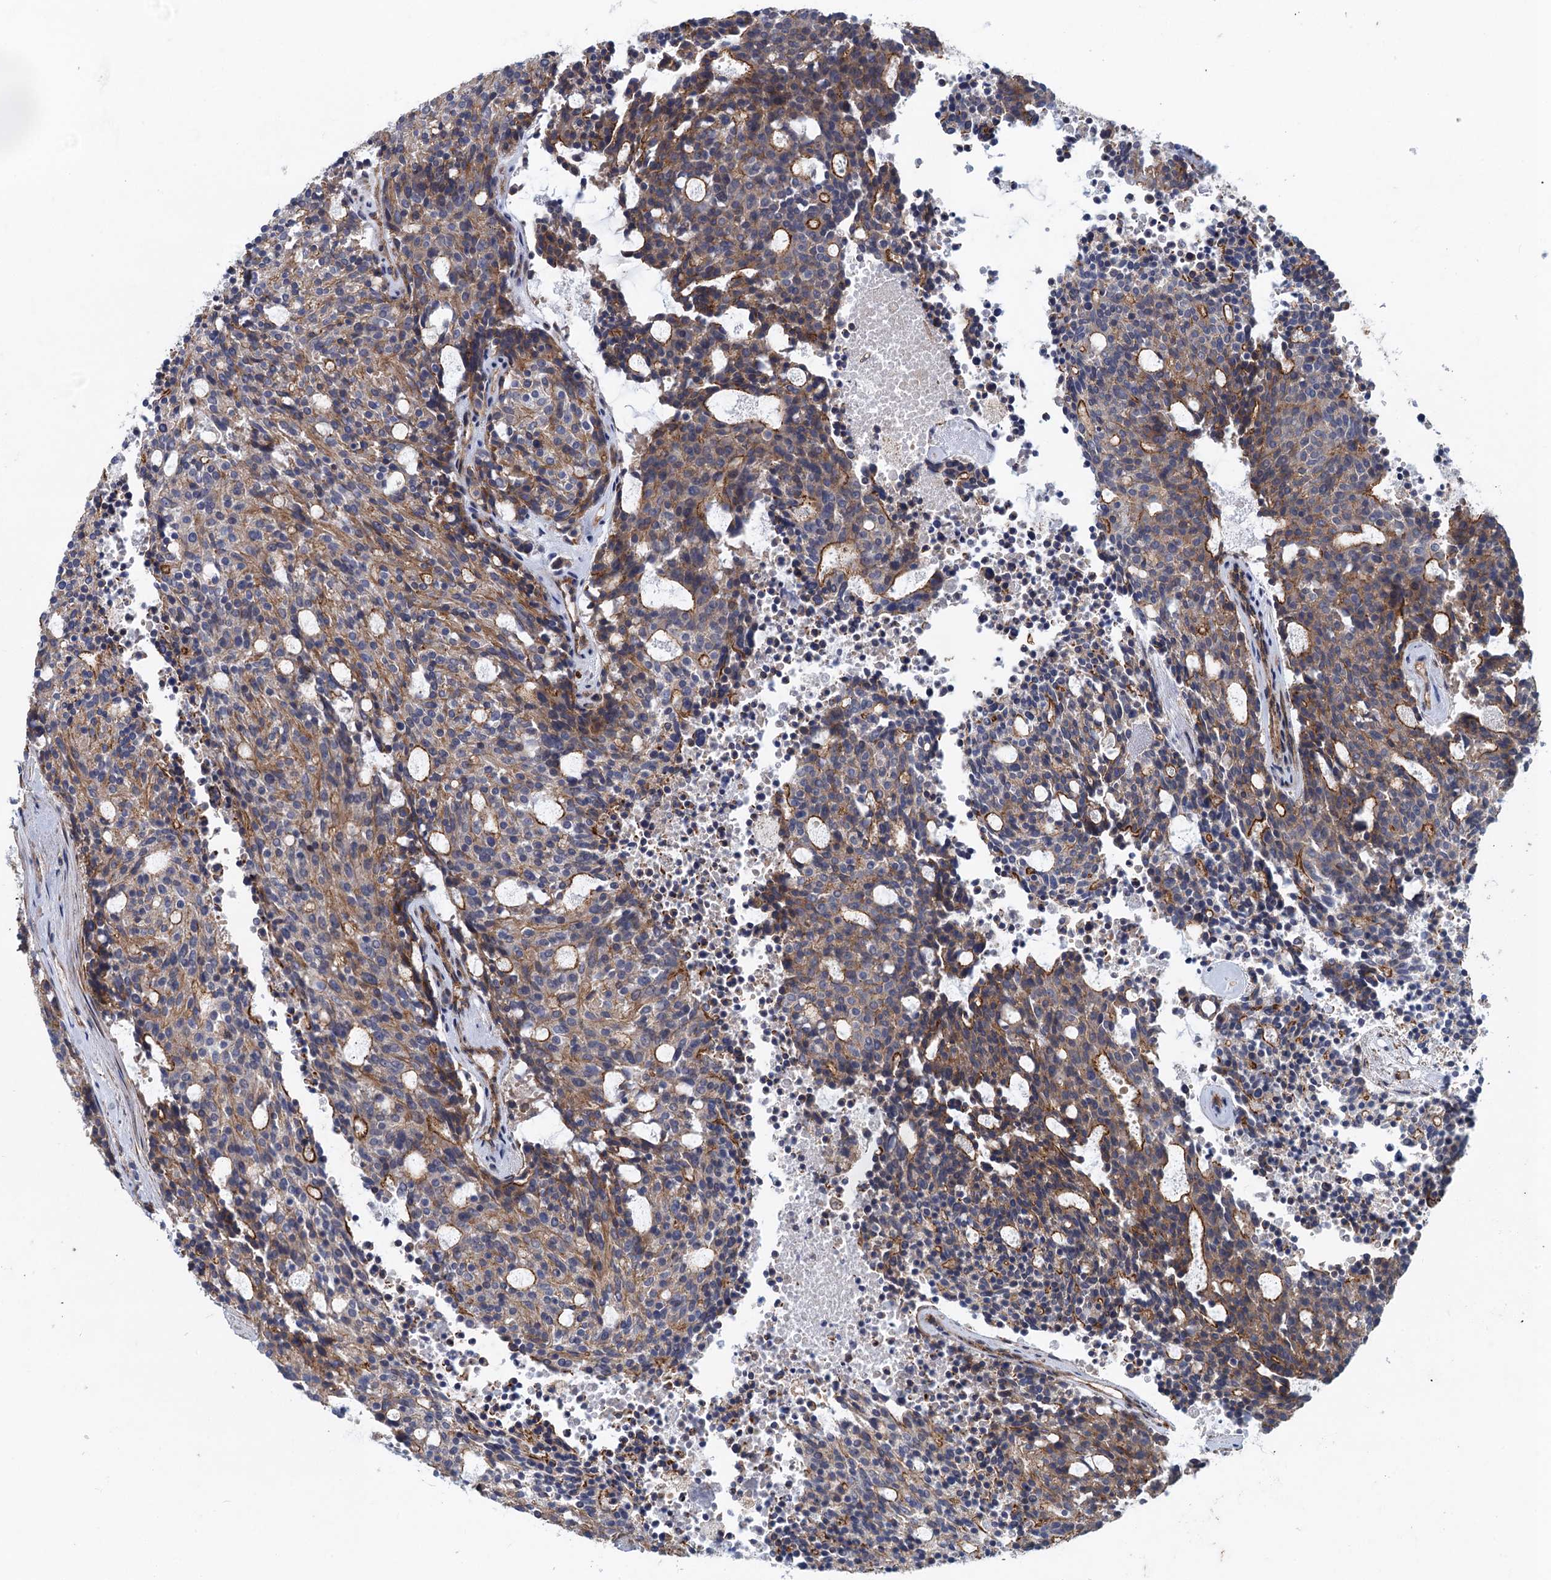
{"staining": {"intensity": "strong", "quantity": "25%-75%", "location": "cytoplasmic/membranous"}, "tissue": "carcinoid", "cell_type": "Tumor cells", "image_type": "cancer", "snomed": [{"axis": "morphology", "description": "Carcinoid, malignant, NOS"}, {"axis": "topography", "description": "Pancreas"}], "caption": "A high amount of strong cytoplasmic/membranous positivity is appreciated in approximately 25%-75% of tumor cells in malignant carcinoid tissue.", "gene": "PROSER2", "patient": {"sex": "female", "age": 54}}